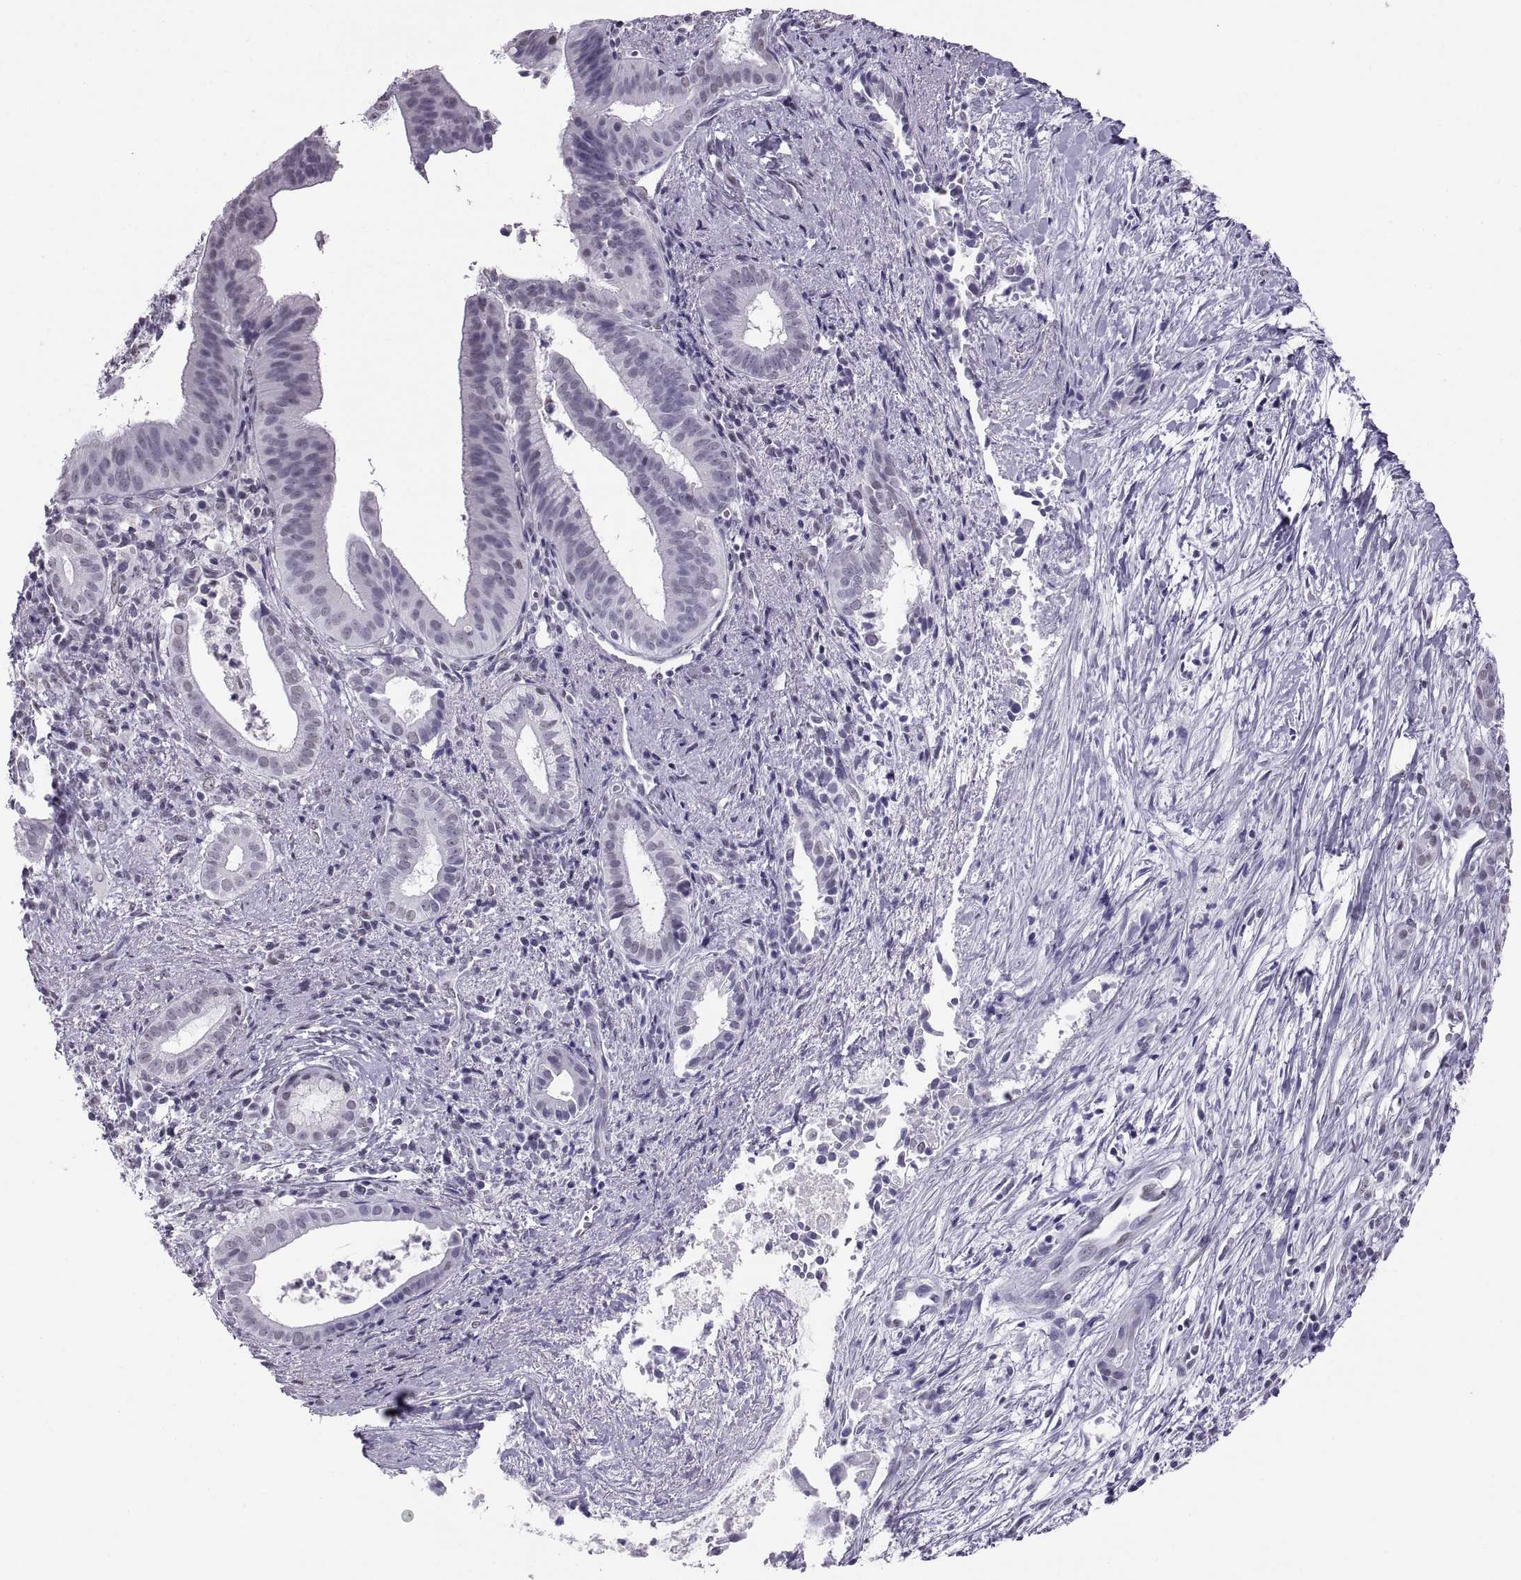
{"staining": {"intensity": "negative", "quantity": "none", "location": "none"}, "tissue": "pancreatic cancer", "cell_type": "Tumor cells", "image_type": "cancer", "snomed": [{"axis": "morphology", "description": "Adenocarcinoma, NOS"}, {"axis": "topography", "description": "Pancreas"}], "caption": "Tumor cells are negative for brown protein staining in pancreatic cancer.", "gene": "CARTPT", "patient": {"sex": "male", "age": 61}}